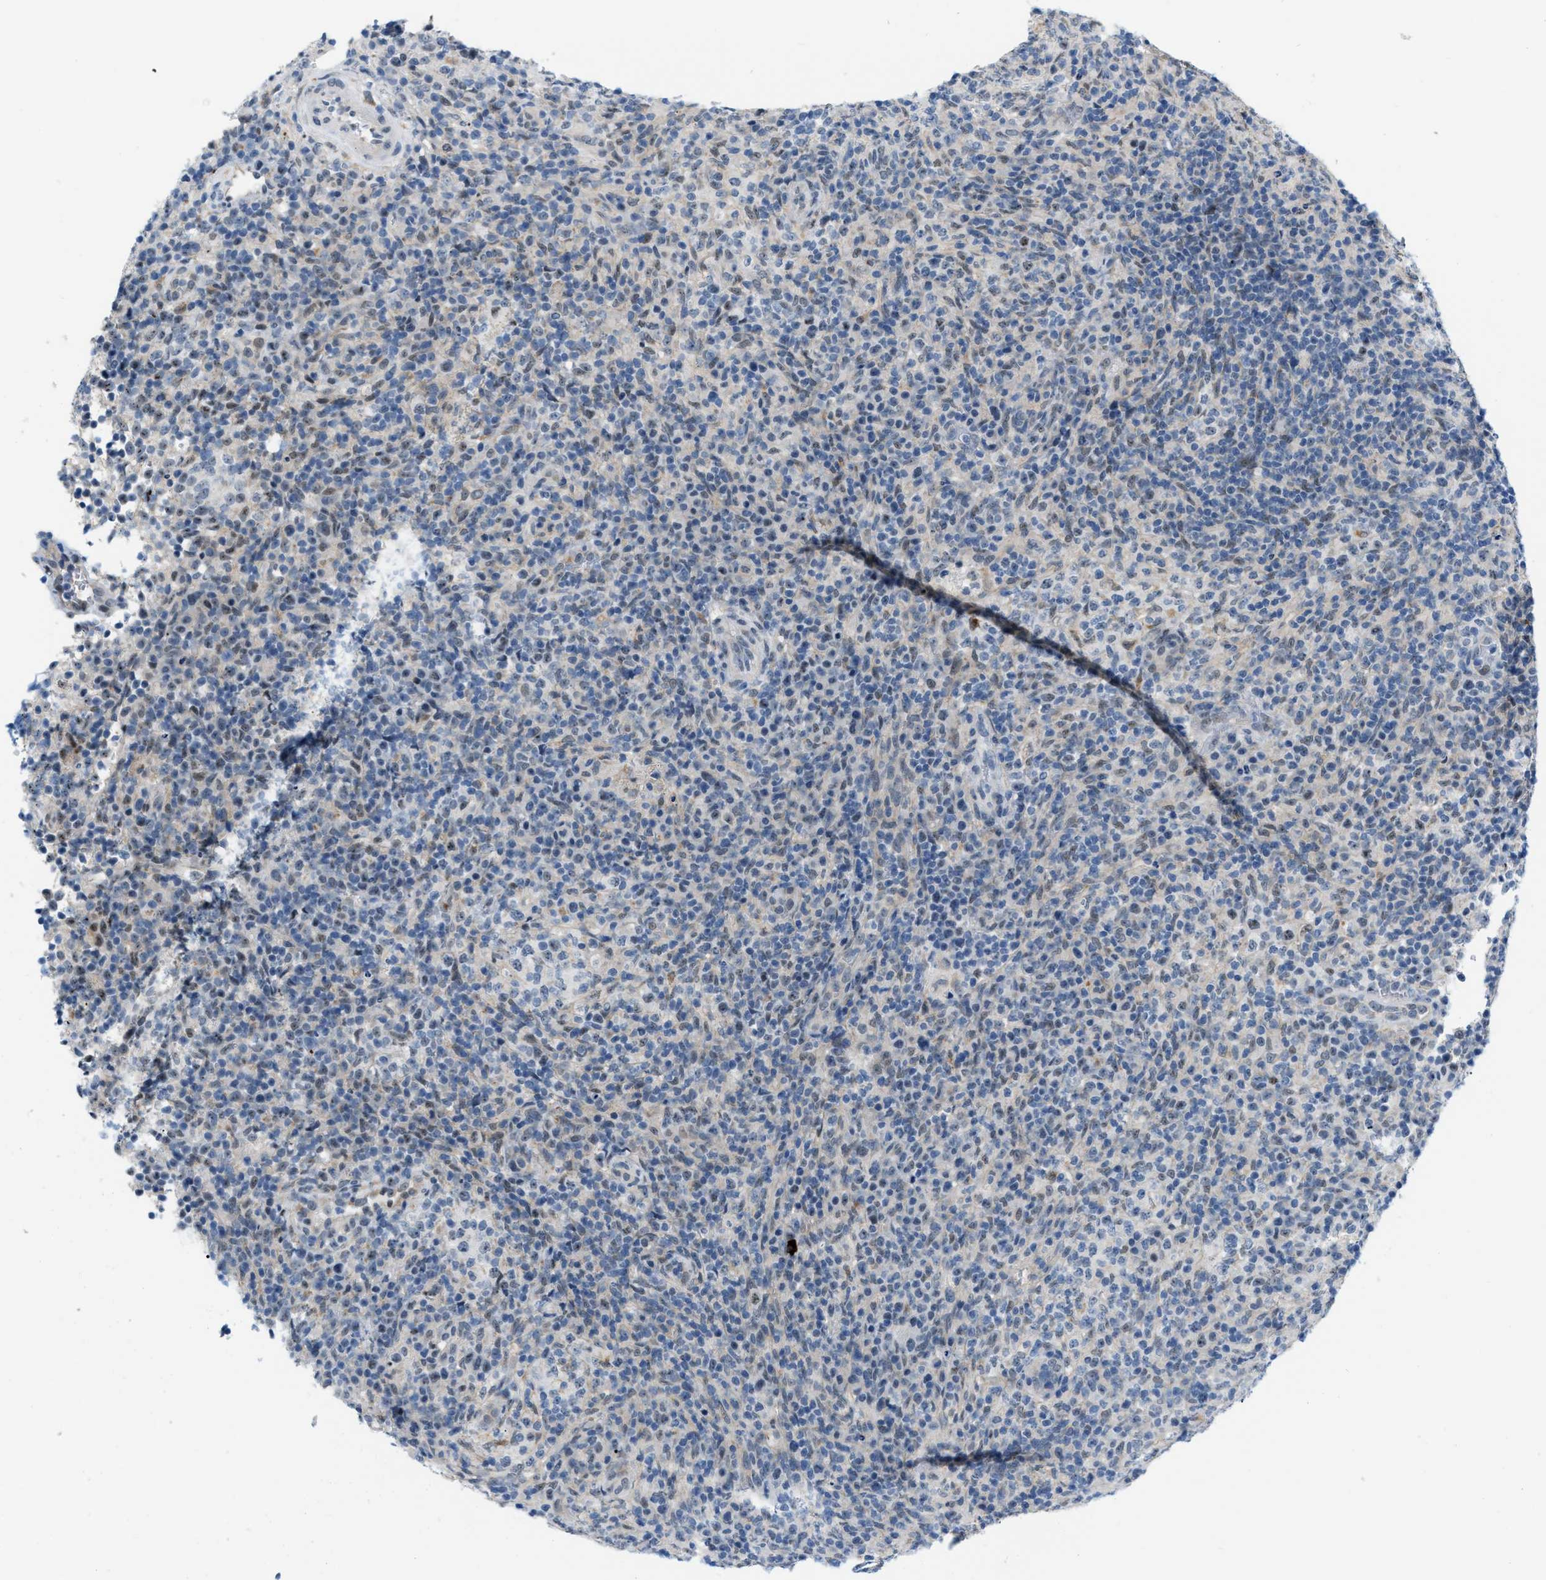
{"staining": {"intensity": "negative", "quantity": "none", "location": "none"}, "tissue": "lymphoma", "cell_type": "Tumor cells", "image_type": "cancer", "snomed": [{"axis": "morphology", "description": "Malignant lymphoma, non-Hodgkin's type, High grade"}, {"axis": "topography", "description": "Lymph node"}], "caption": "The micrograph exhibits no staining of tumor cells in lymphoma.", "gene": "PHRF1", "patient": {"sex": "female", "age": 76}}